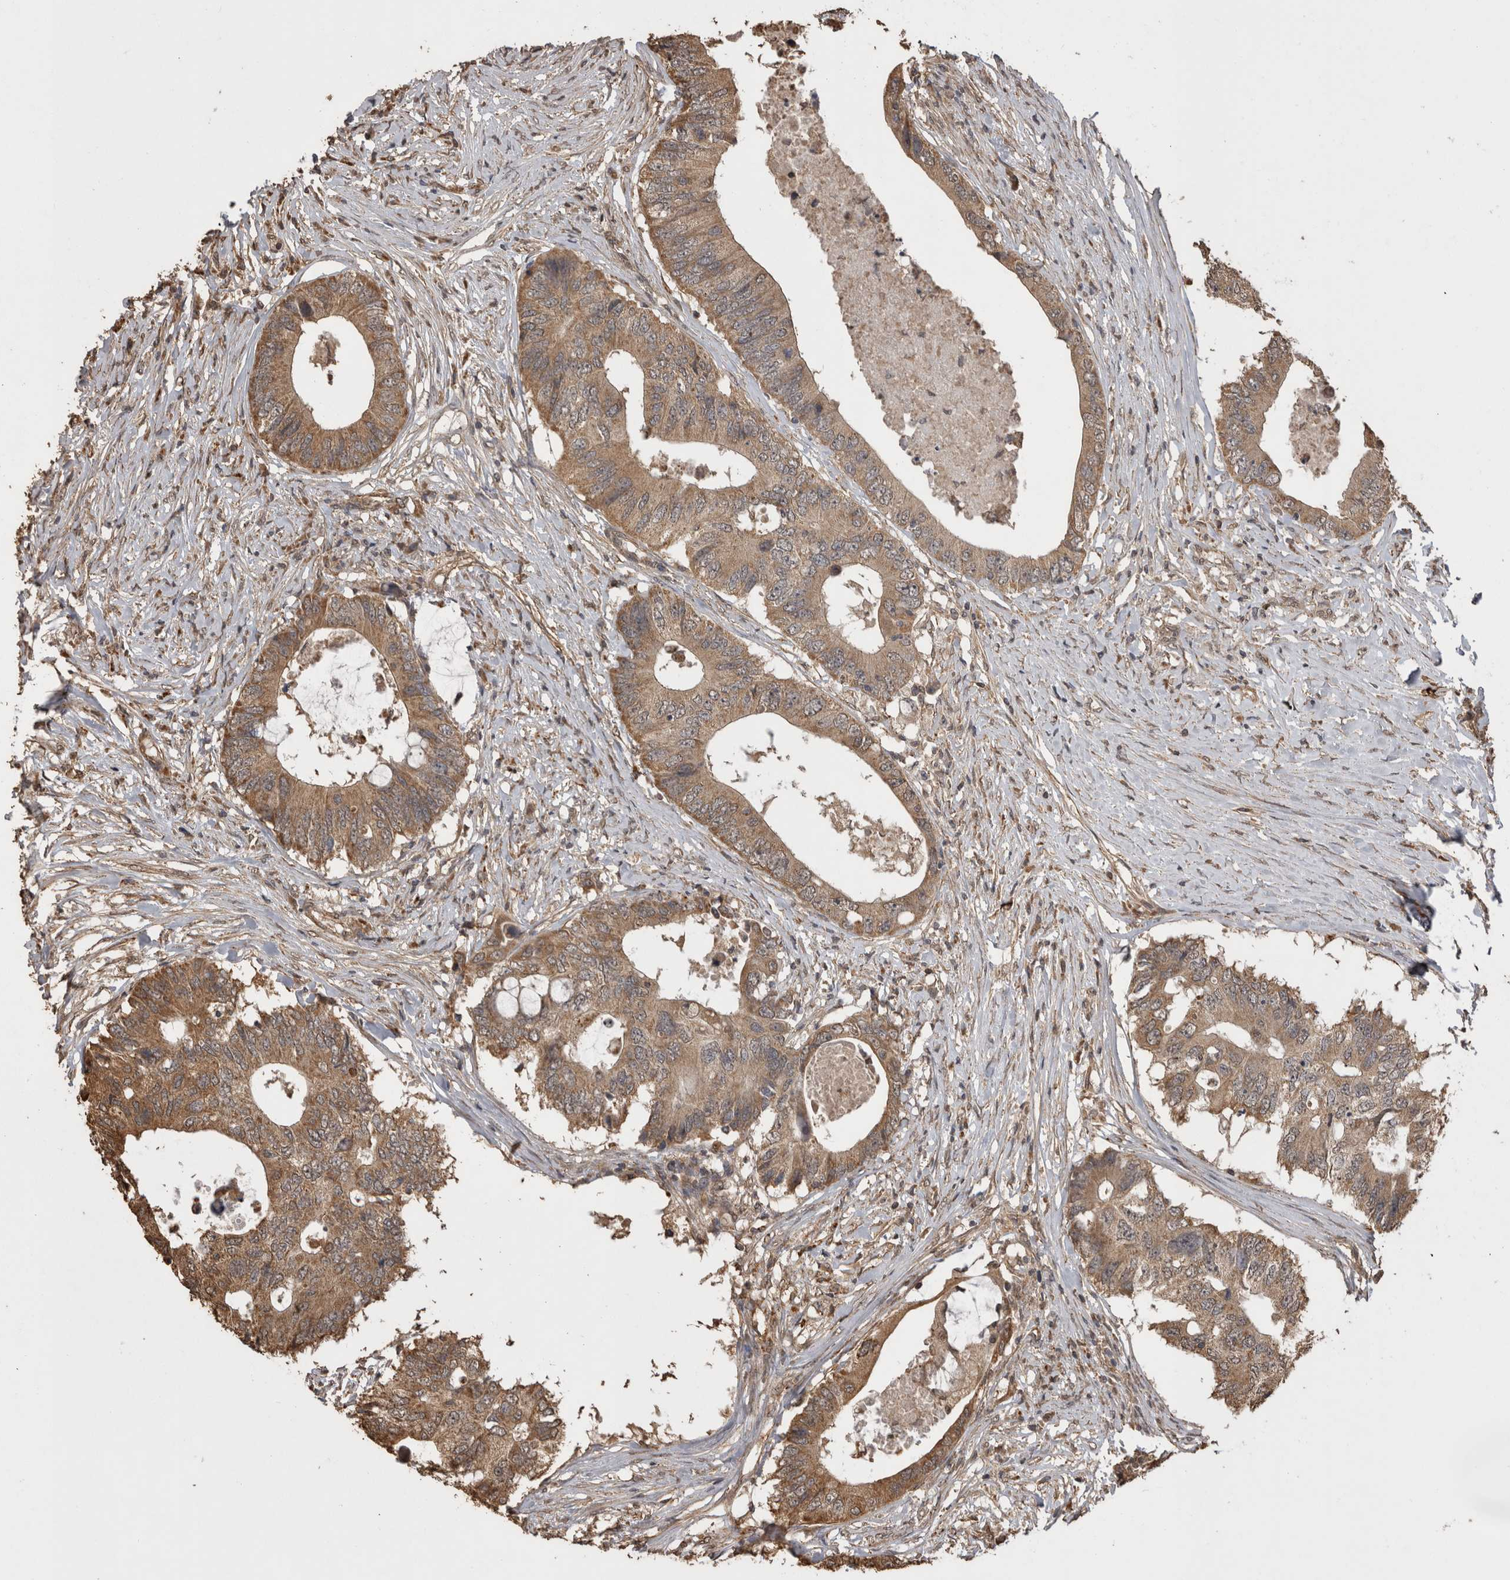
{"staining": {"intensity": "moderate", "quantity": ">75%", "location": "cytoplasmic/membranous"}, "tissue": "colorectal cancer", "cell_type": "Tumor cells", "image_type": "cancer", "snomed": [{"axis": "morphology", "description": "Adenocarcinoma, NOS"}, {"axis": "topography", "description": "Colon"}], "caption": "A brown stain highlights moderate cytoplasmic/membranous expression of a protein in human colorectal cancer (adenocarcinoma) tumor cells.", "gene": "SOCS5", "patient": {"sex": "male", "age": 71}}